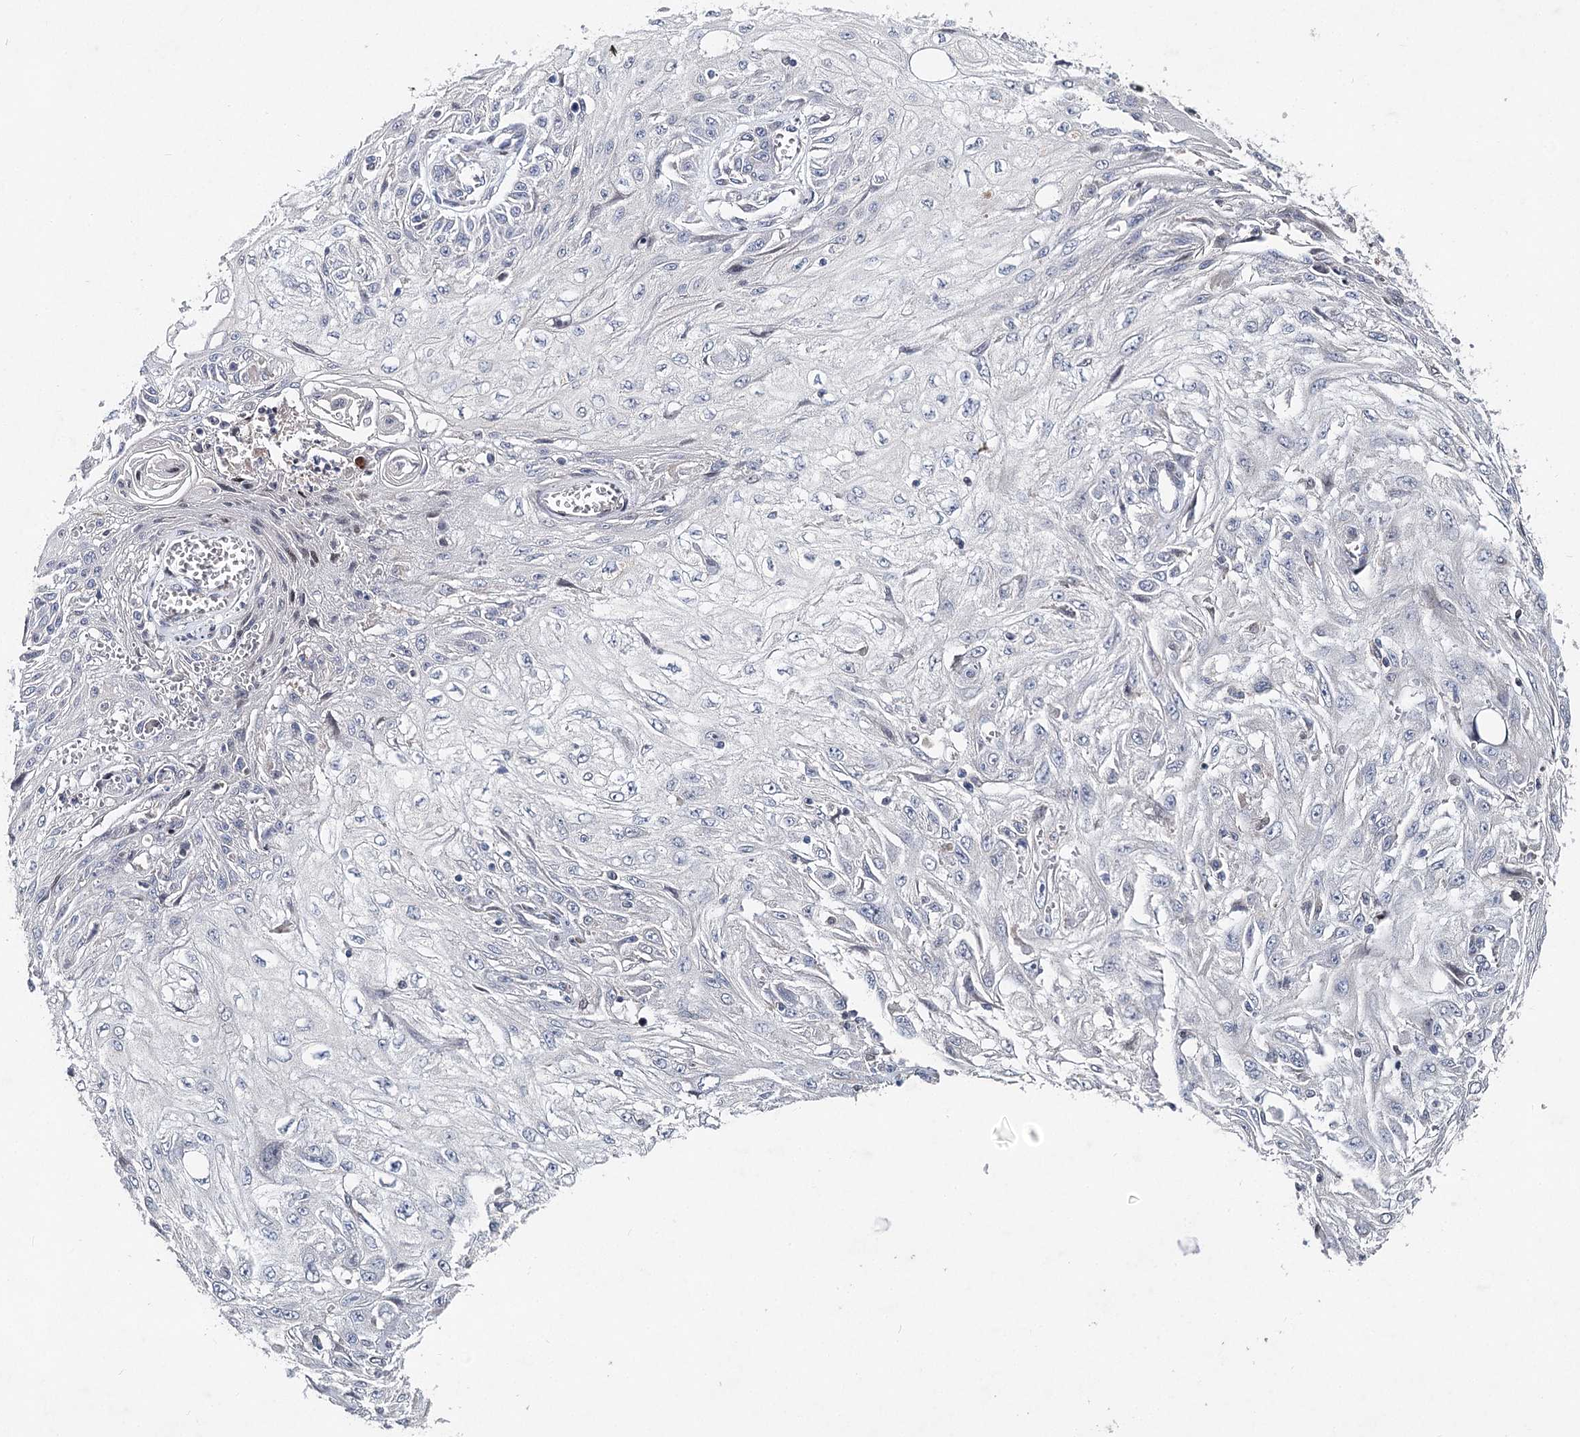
{"staining": {"intensity": "negative", "quantity": "none", "location": "none"}, "tissue": "skin cancer", "cell_type": "Tumor cells", "image_type": "cancer", "snomed": [{"axis": "morphology", "description": "Squamous cell carcinoma, NOS"}, {"axis": "topography", "description": "Skin"}], "caption": "Protein analysis of skin cancer (squamous cell carcinoma) exhibits no significant staining in tumor cells.", "gene": "FRMD4A", "patient": {"sex": "male", "age": 75}}